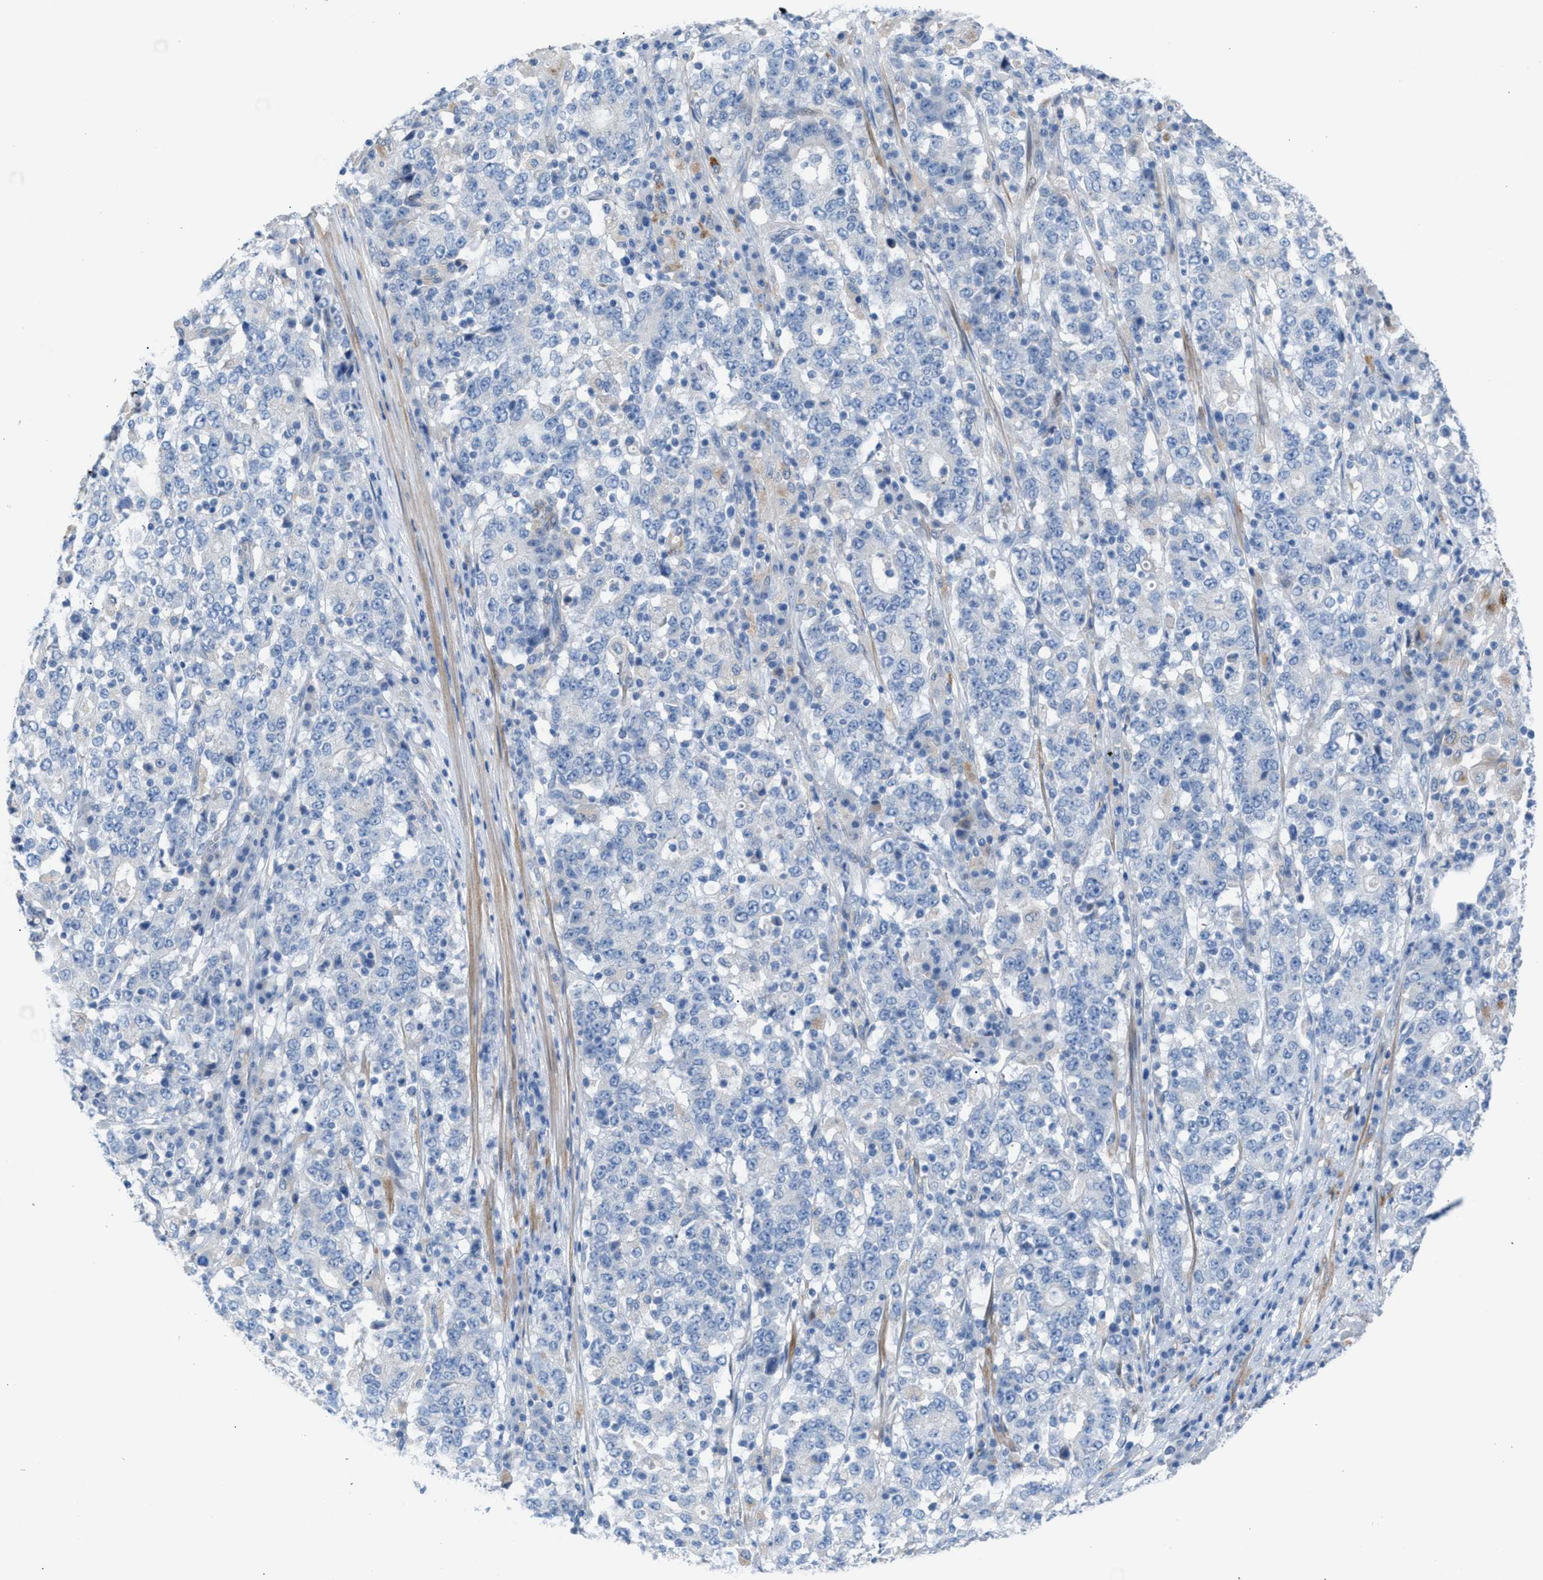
{"staining": {"intensity": "negative", "quantity": "none", "location": "none"}, "tissue": "stomach cancer", "cell_type": "Tumor cells", "image_type": "cancer", "snomed": [{"axis": "morphology", "description": "Adenocarcinoma, NOS"}, {"axis": "topography", "description": "Stomach"}], "caption": "This histopathology image is of adenocarcinoma (stomach) stained with immunohistochemistry to label a protein in brown with the nuclei are counter-stained blue. There is no staining in tumor cells.", "gene": "ASPA", "patient": {"sex": "male", "age": 59}}